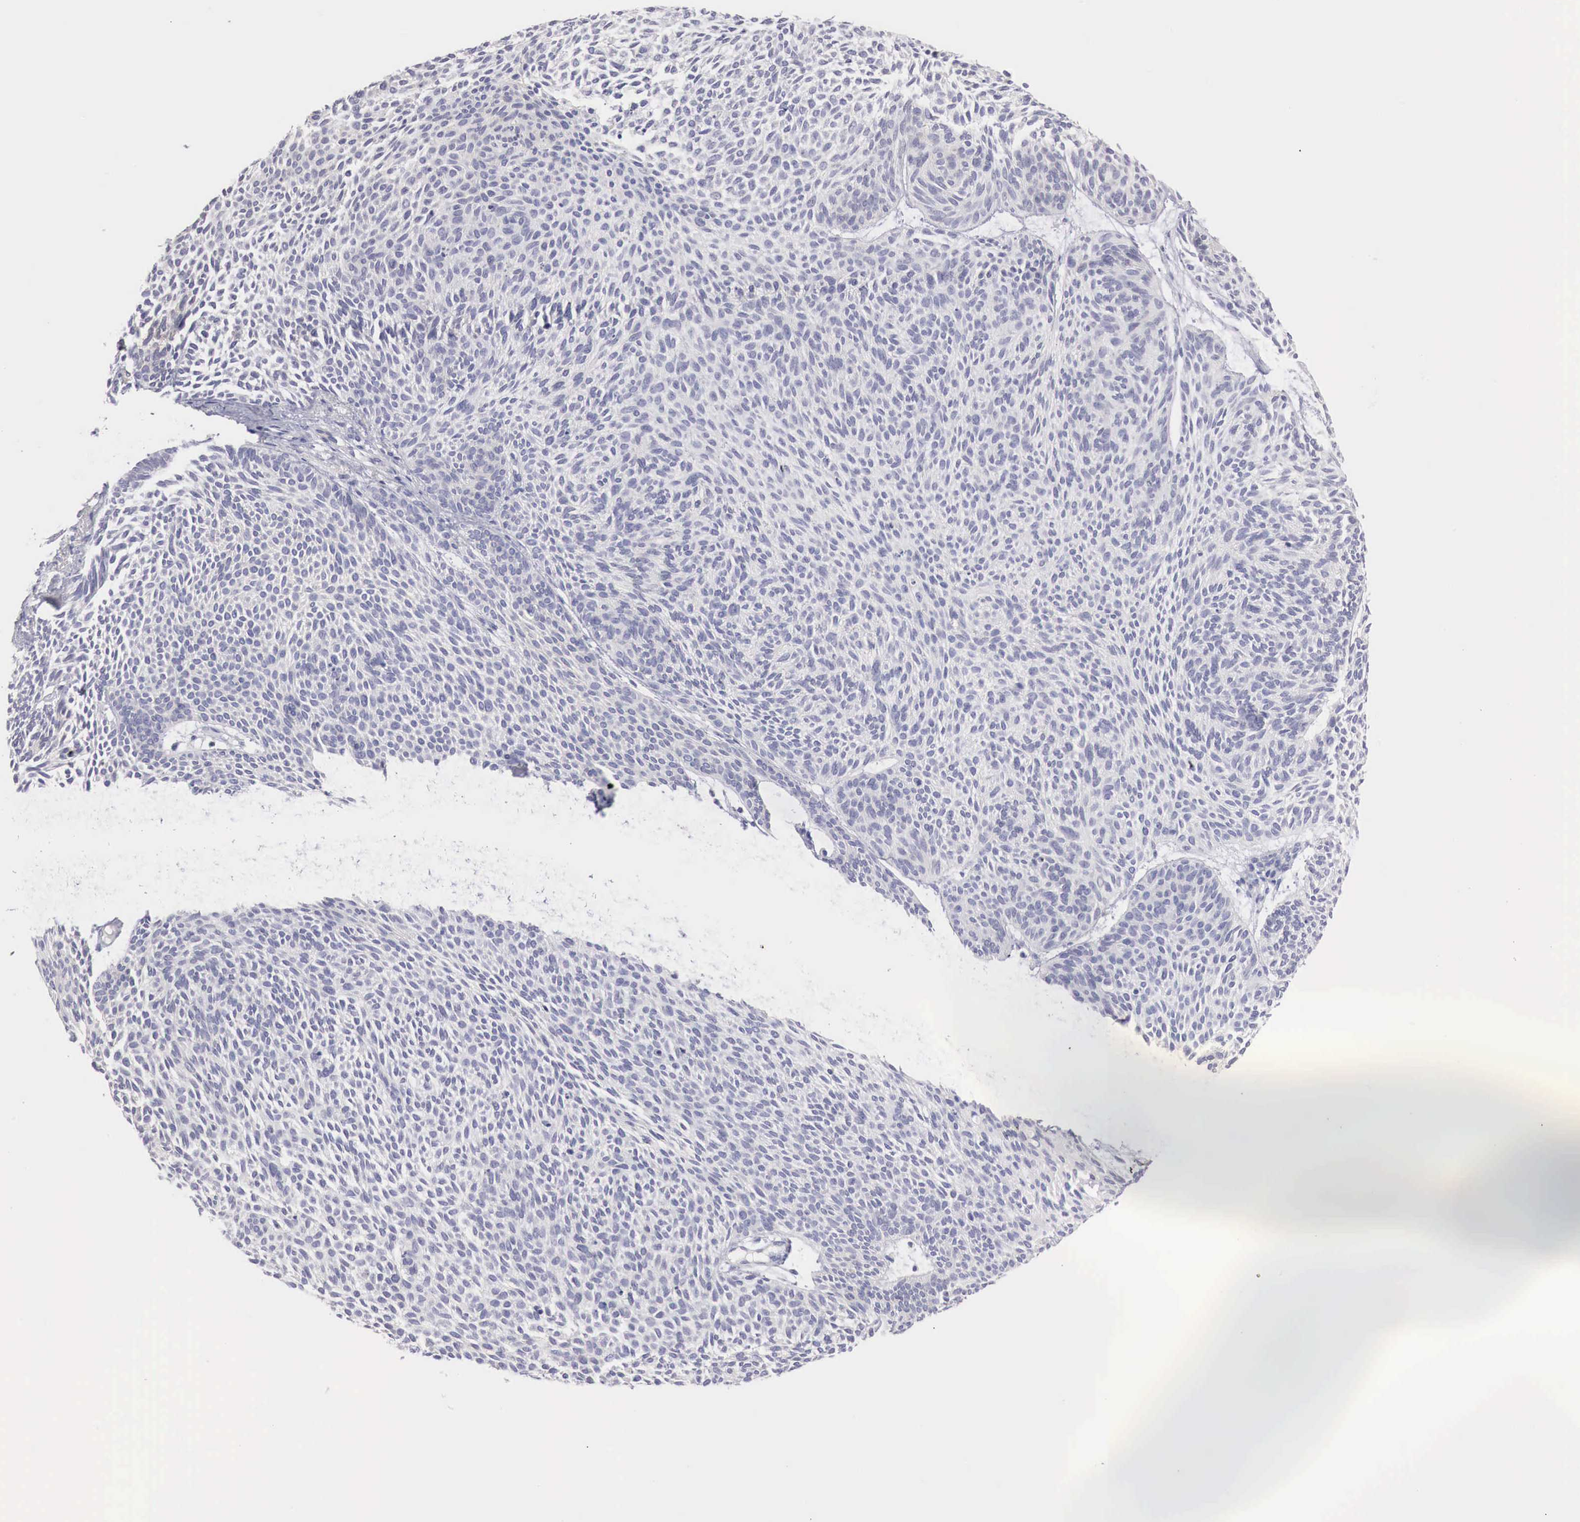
{"staining": {"intensity": "negative", "quantity": "none", "location": "none"}, "tissue": "skin cancer", "cell_type": "Tumor cells", "image_type": "cancer", "snomed": [{"axis": "morphology", "description": "Basal cell carcinoma"}, {"axis": "topography", "description": "Skin"}], "caption": "A high-resolution micrograph shows immunohistochemistry (IHC) staining of skin cancer, which reveals no significant expression in tumor cells.", "gene": "TRIM13", "patient": {"sex": "male", "age": 84}}